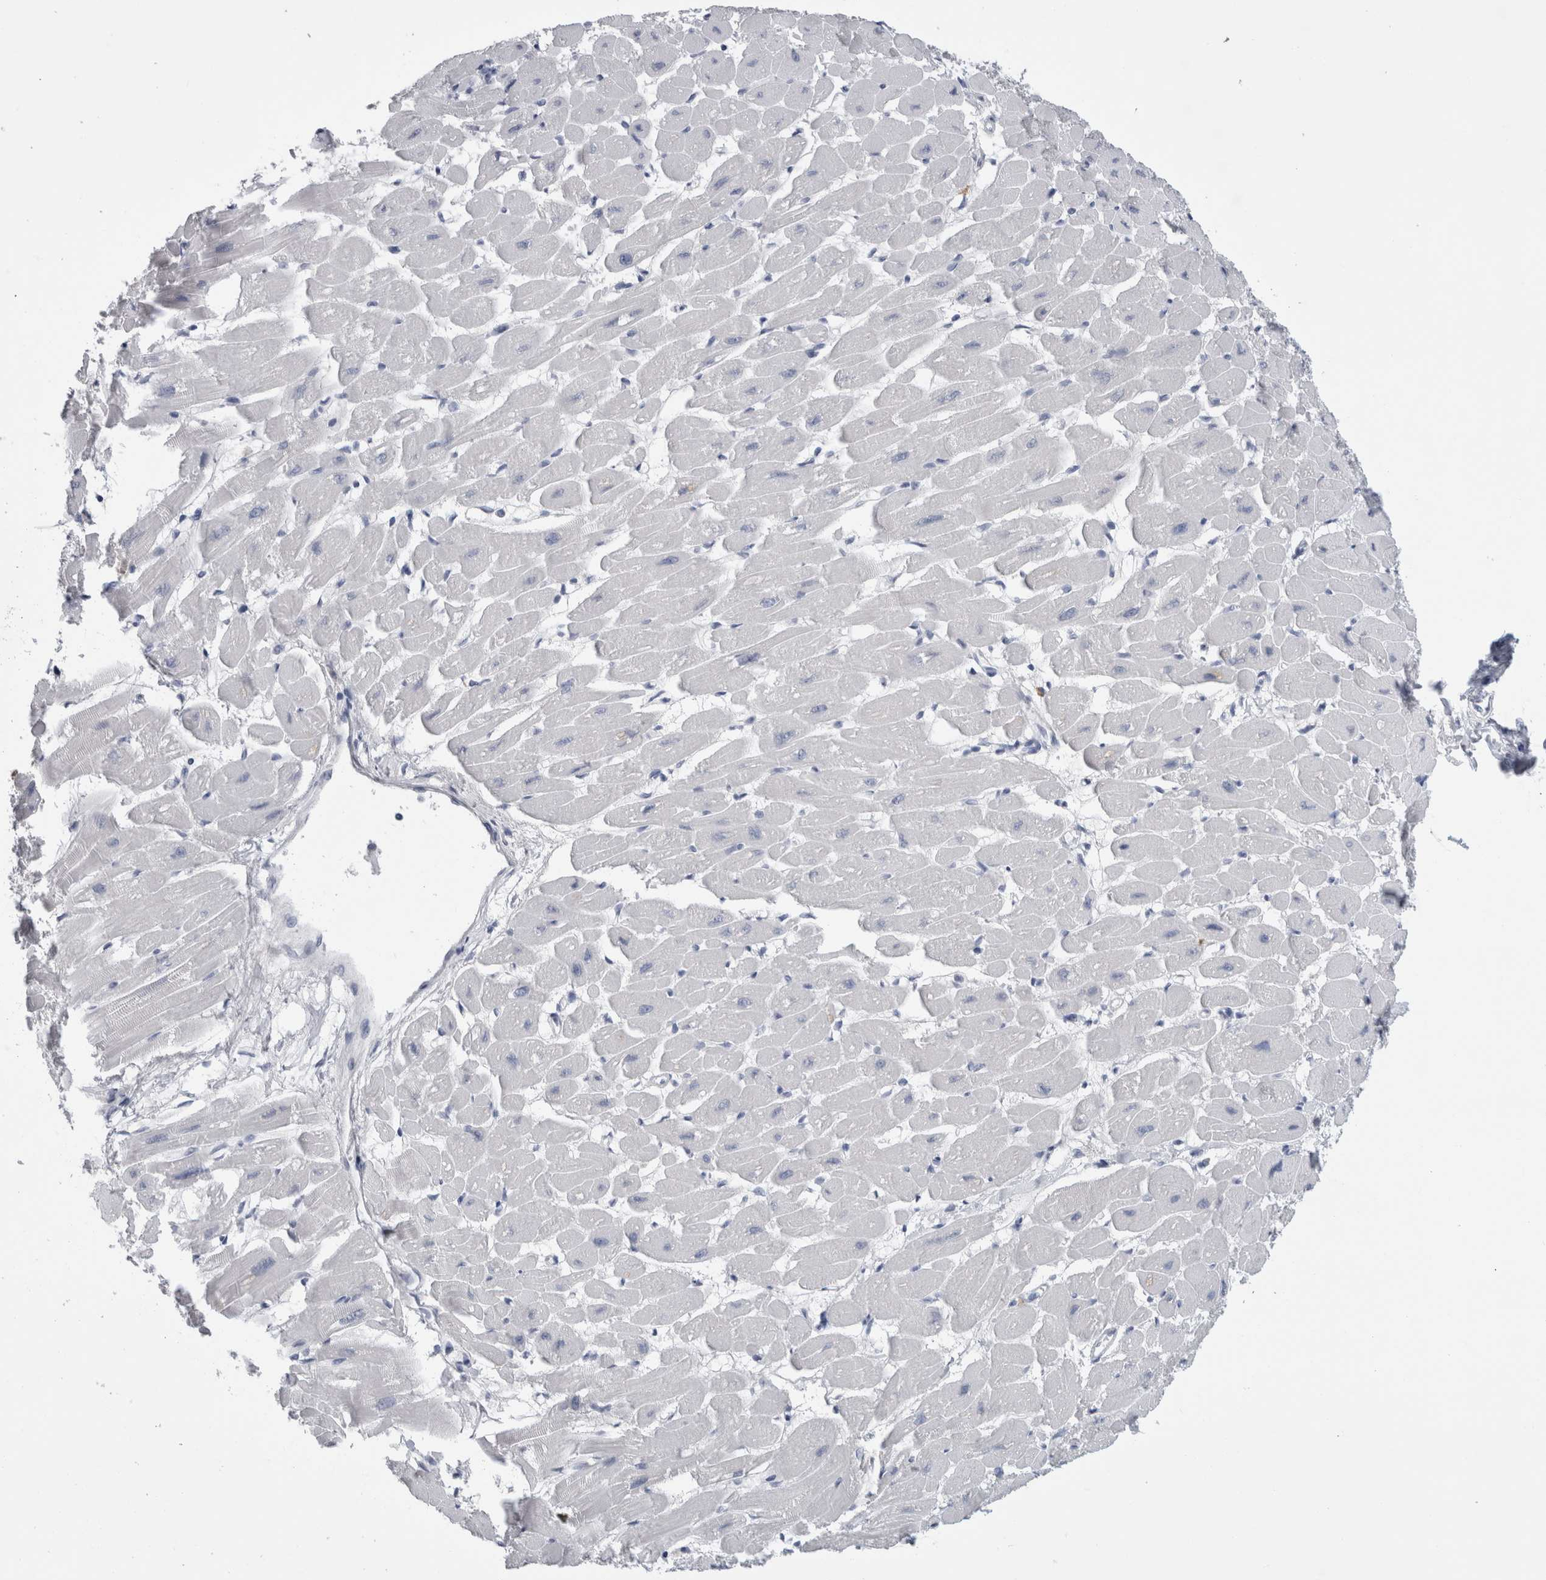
{"staining": {"intensity": "negative", "quantity": "none", "location": "none"}, "tissue": "heart muscle", "cell_type": "Cardiomyocytes", "image_type": "normal", "snomed": [{"axis": "morphology", "description": "Normal tissue, NOS"}, {"axis": "topography", "description": "Heart"}], "caption": "IHC of unremarkable human heart muscle exhibits no expression in cardiomyocytes. The staining is performed using DAB (3,3'-diaminobenzidine) brown chromogen with nuclei counter-stained in using hematoxylin.", "gene": "ADAM2", "patient": {"sex": "female", "age": 54}}